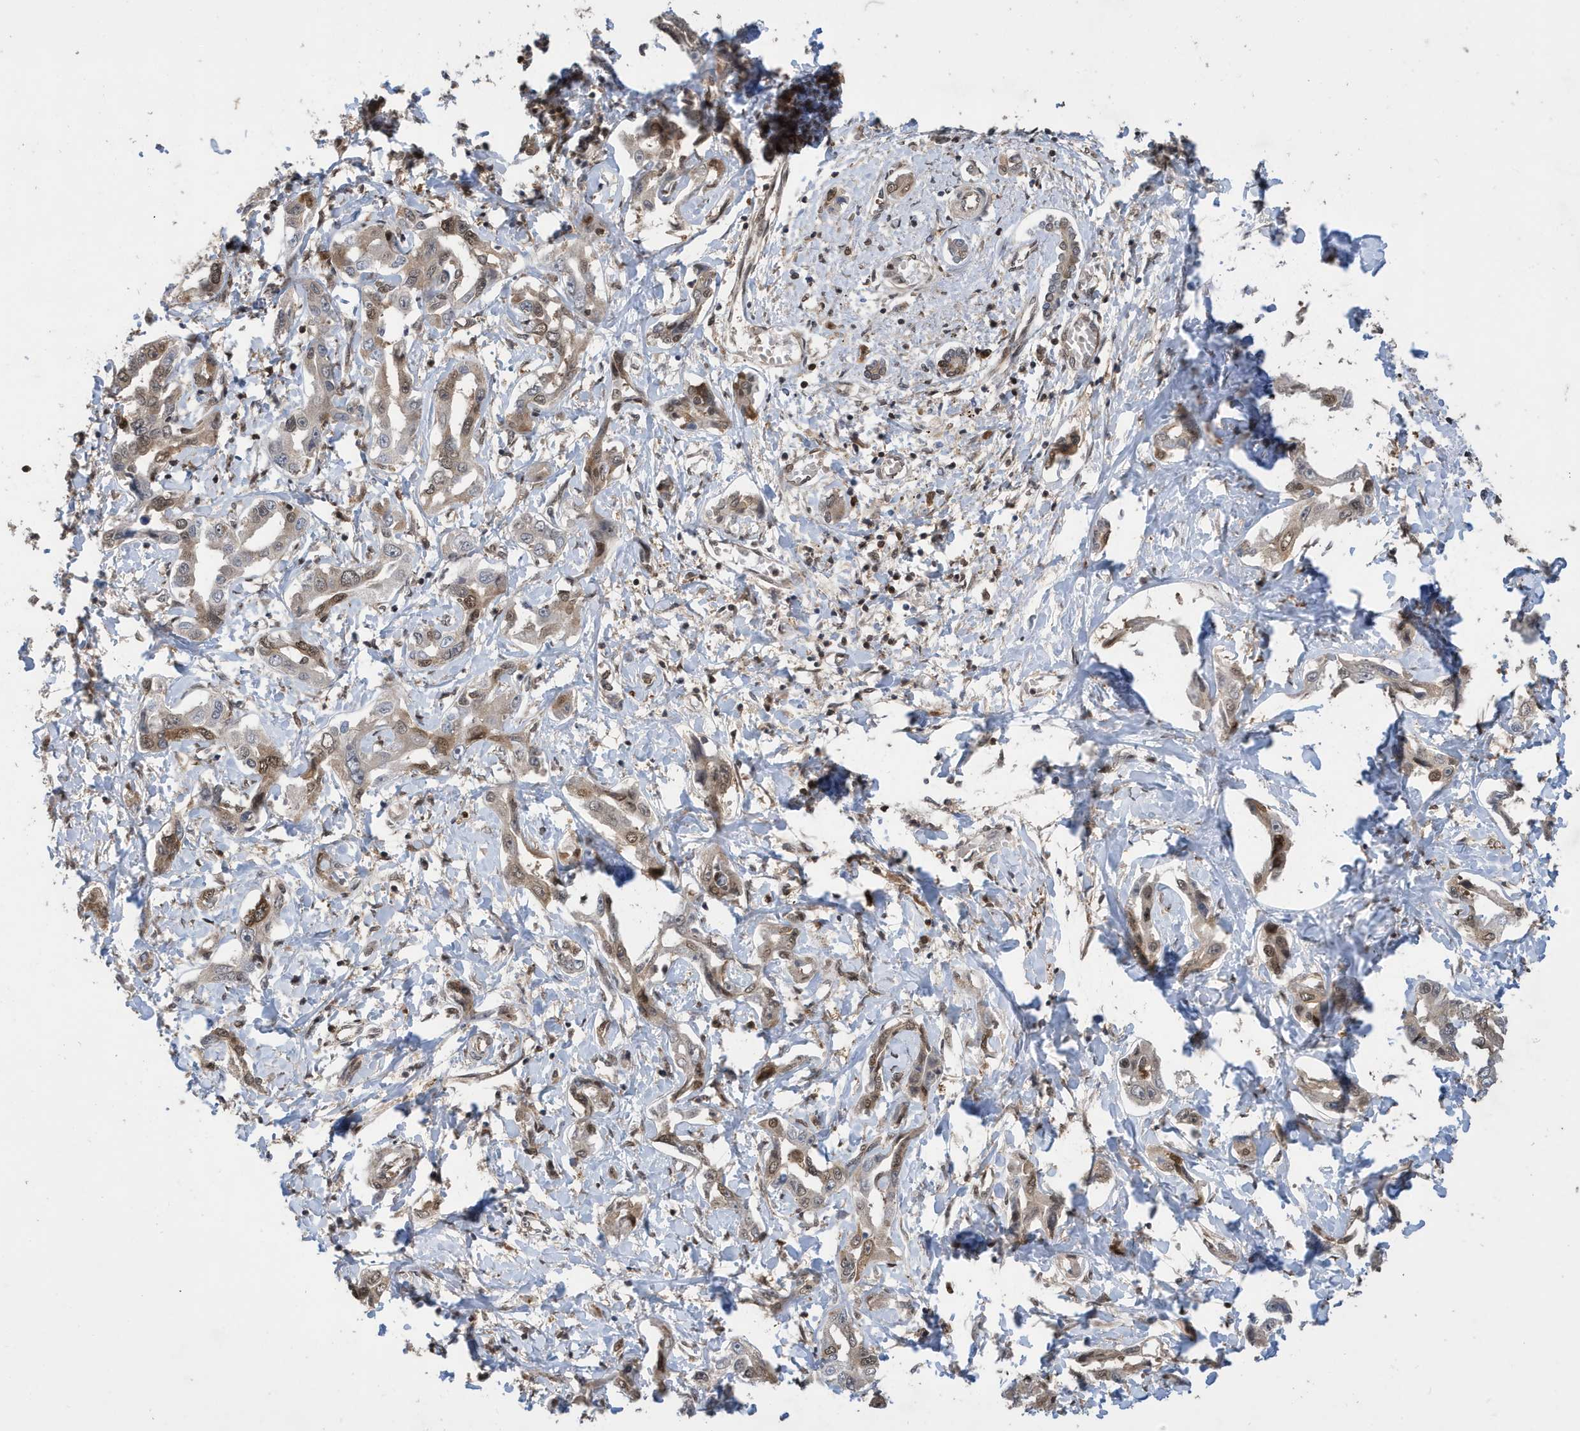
{"staining": {"intensity": "moderate", "quantity": "<25%", "location": "nuclear"}, "tissue": "liver cancer", "cell_type": "Tumor cells", "image_type": "cancer", "snomed": [{"axis": "morphology", "description": "Cholangiocarcinoma"}, {"axis": "topography", "description": "Liver"}], "caption": "Moderate nuclear protein expression is seen in about <25% of tumor cells in liver cancer (cholangiocarcinoma).", "gene": "UBQLN1", "patient": {"sex": "male", "age": 59}}